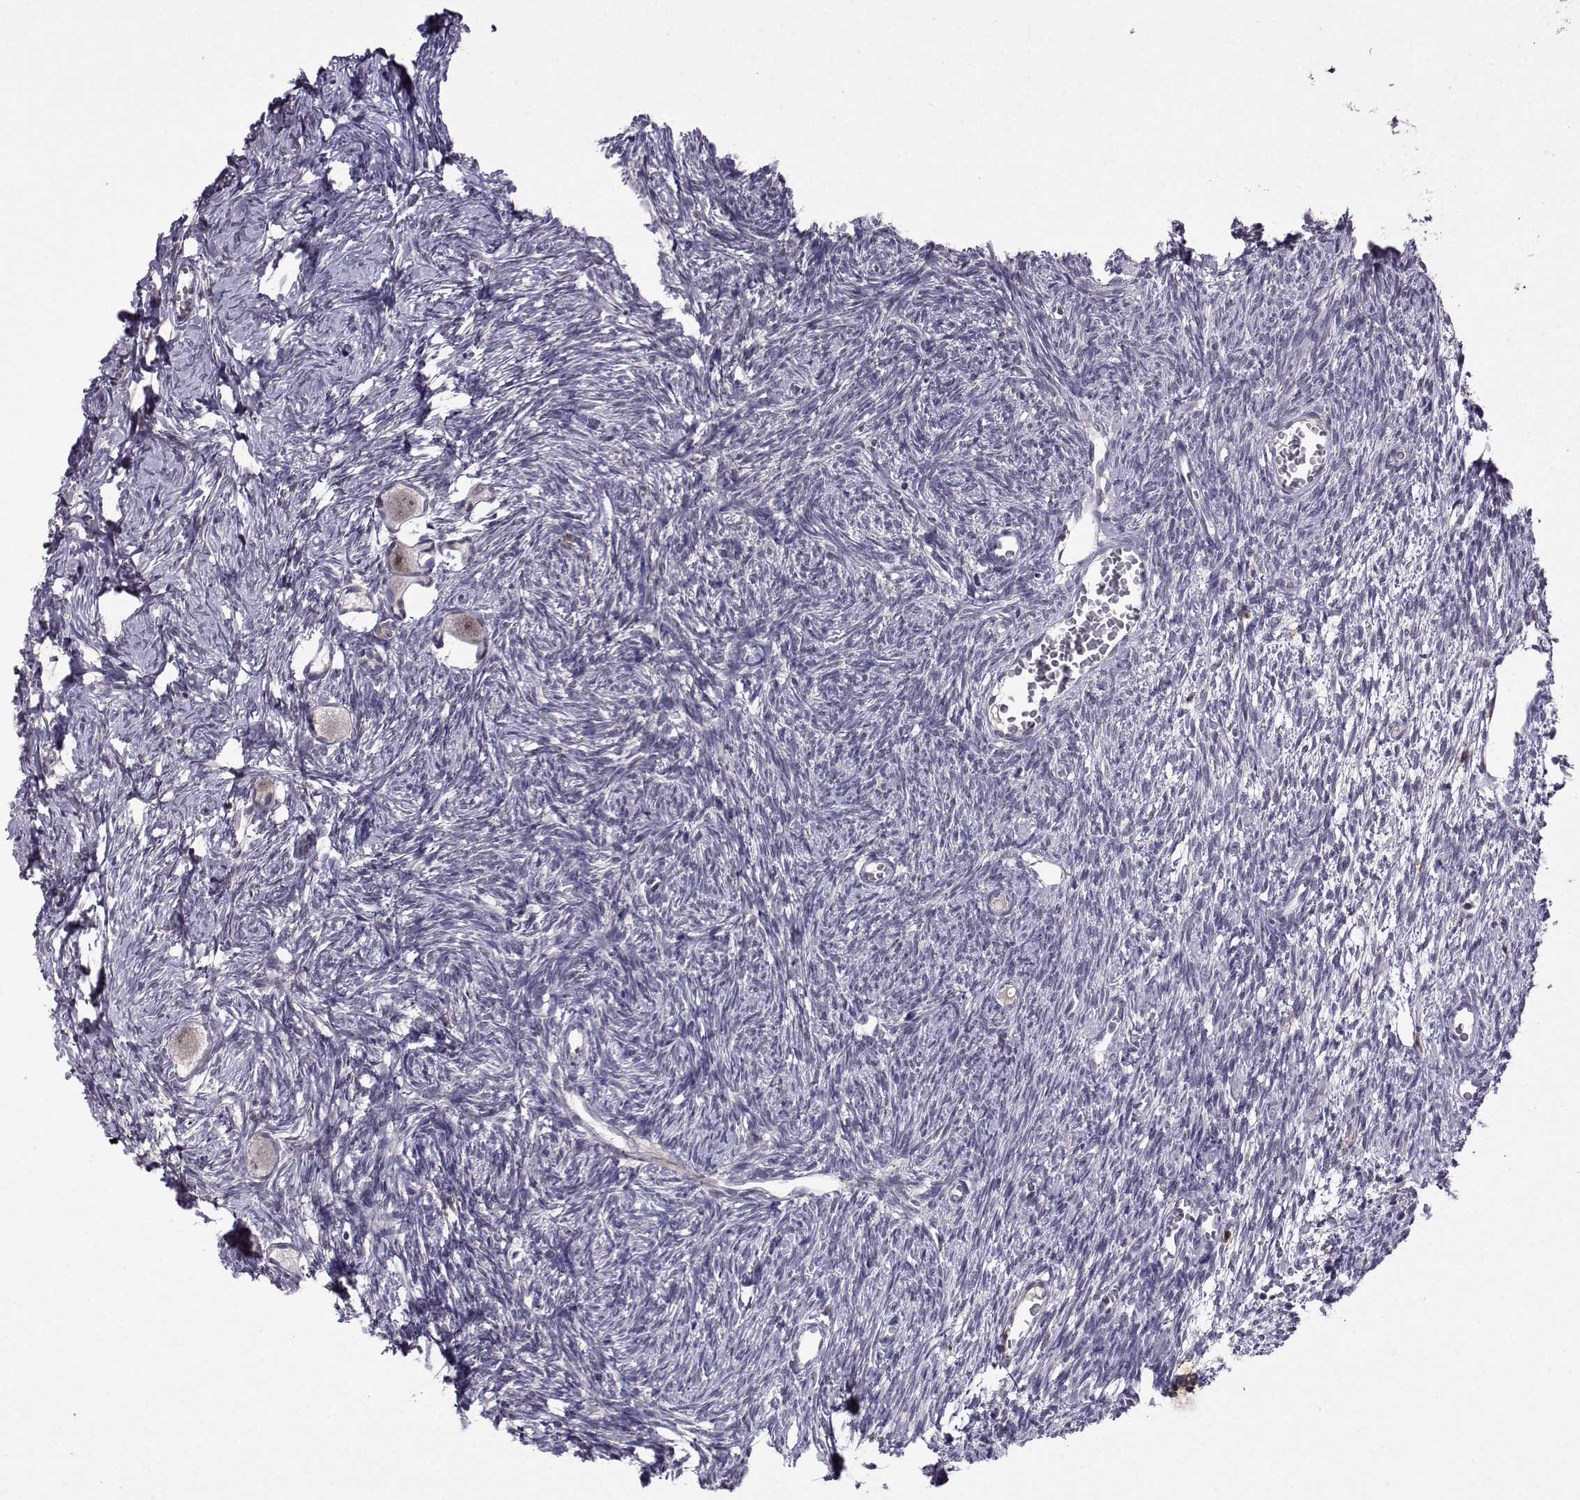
{"staining": {"intensity": "weak", "quantity": "25%-75%", "location": "cytoplasmic/membranous"}, "tissue": "ovary", "cell_type": "Follicle cells", "image_type": "normal", "snomed": [{"axis": "morphology", "description": "Normal tissue, NOS"}, {"axis": "topography", "description": "Ovary"}], "caption": "This is a micrograph of immunohistochemistry (IHC) staining of normal ovary, which shows weak expression in the cytoplasmic/membranous of follicle cells.", "gene": "CCL28", "patient": {"sex": "female", "age": 27}}